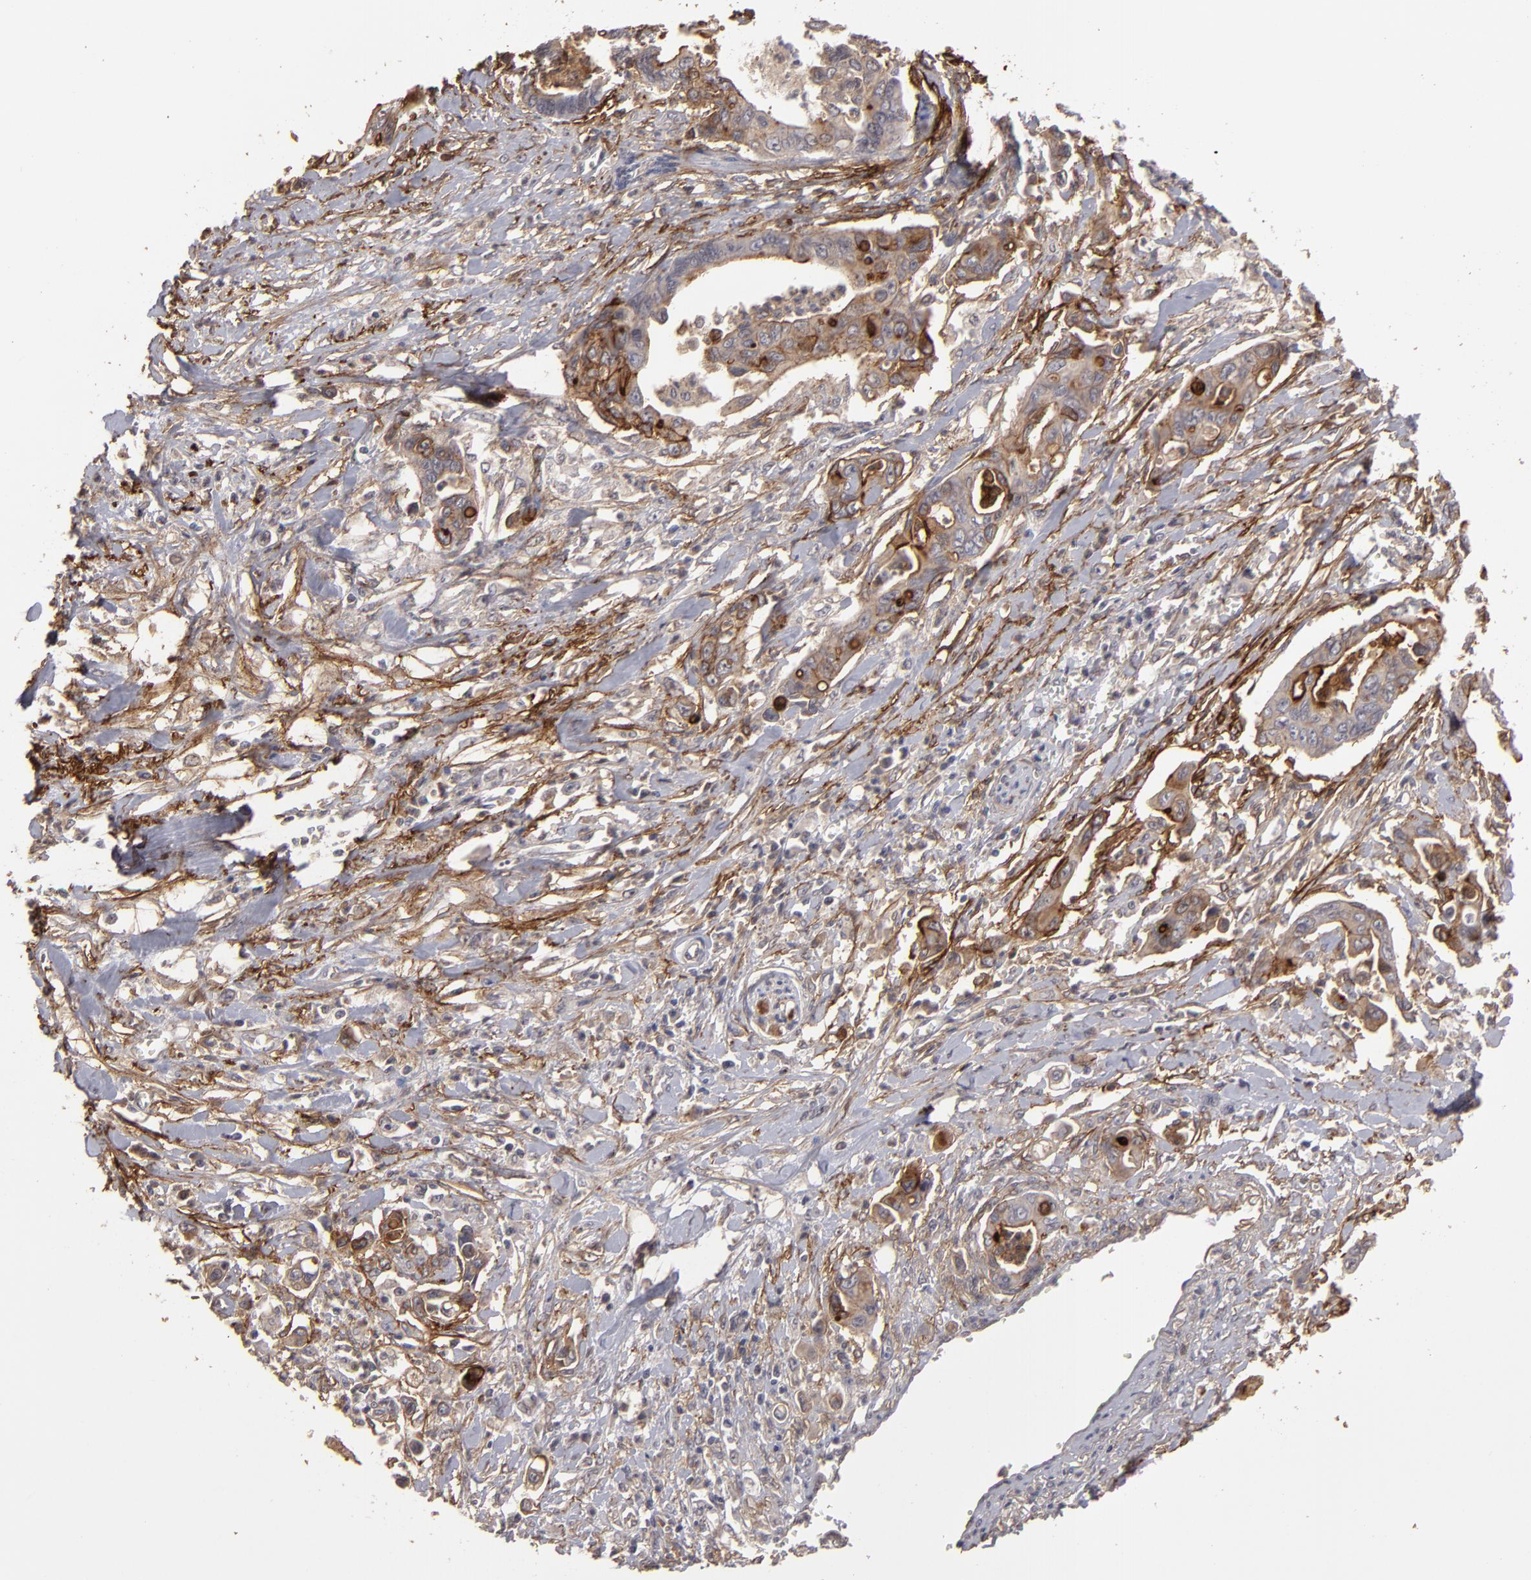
{"staining": {"intensity": "moderate", "quantity": ">75%", "location": "cytoplasmic/membranous"}, "tissue": "pancreatic cancer", "cell_type": "Tumor cells", "image_type": "cancer", "snomed": [{"axis": "morphology", "description": "Adenocarcinoma, NOS"}, {"axis": "topography", "description": "Pancreas"}], "caption": "Immunohistochemical staining of human adenocarcinoma (pancreatic) displays medium levels of moderate cytoplasmic/membranous protein expression in about >75% of tumor cells.", "gene": "CD55", "patient": {"sex": "female", "age": 70}}